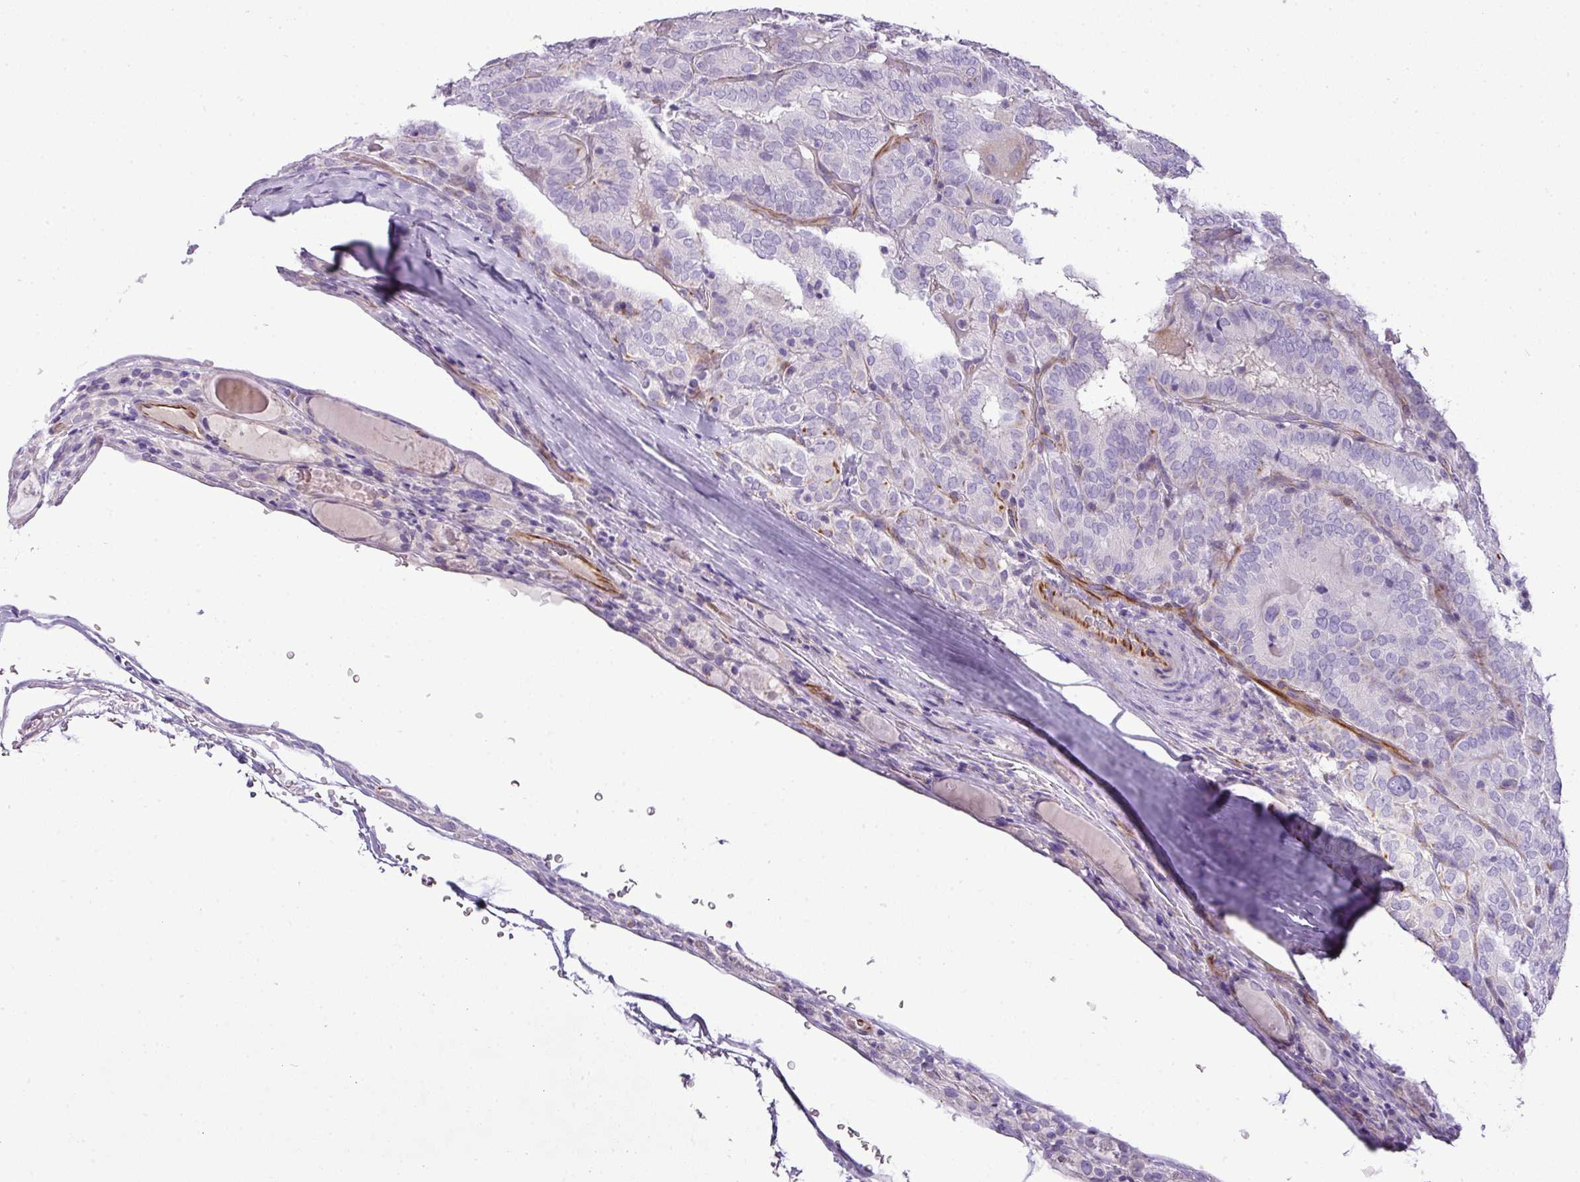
{"staining": {"intensity": "negative", "quantity": "none", "location": "none"}, "tissue": "thyroid cancer", "cell_type": "Tumor cells", "image_type": "cancer", "snomed": [{"axis": "morphology", "description": "Papillary adenocarcinoma, NOS"}, {"axis": "topography", "description": "Thyroid gland"}], "caption": "This is an IHC image of thyroid cancer. There is no positivity in tumor cells.", "gene": "ENSG00000273748", "patient": {"sex": "female", "age": 72}}